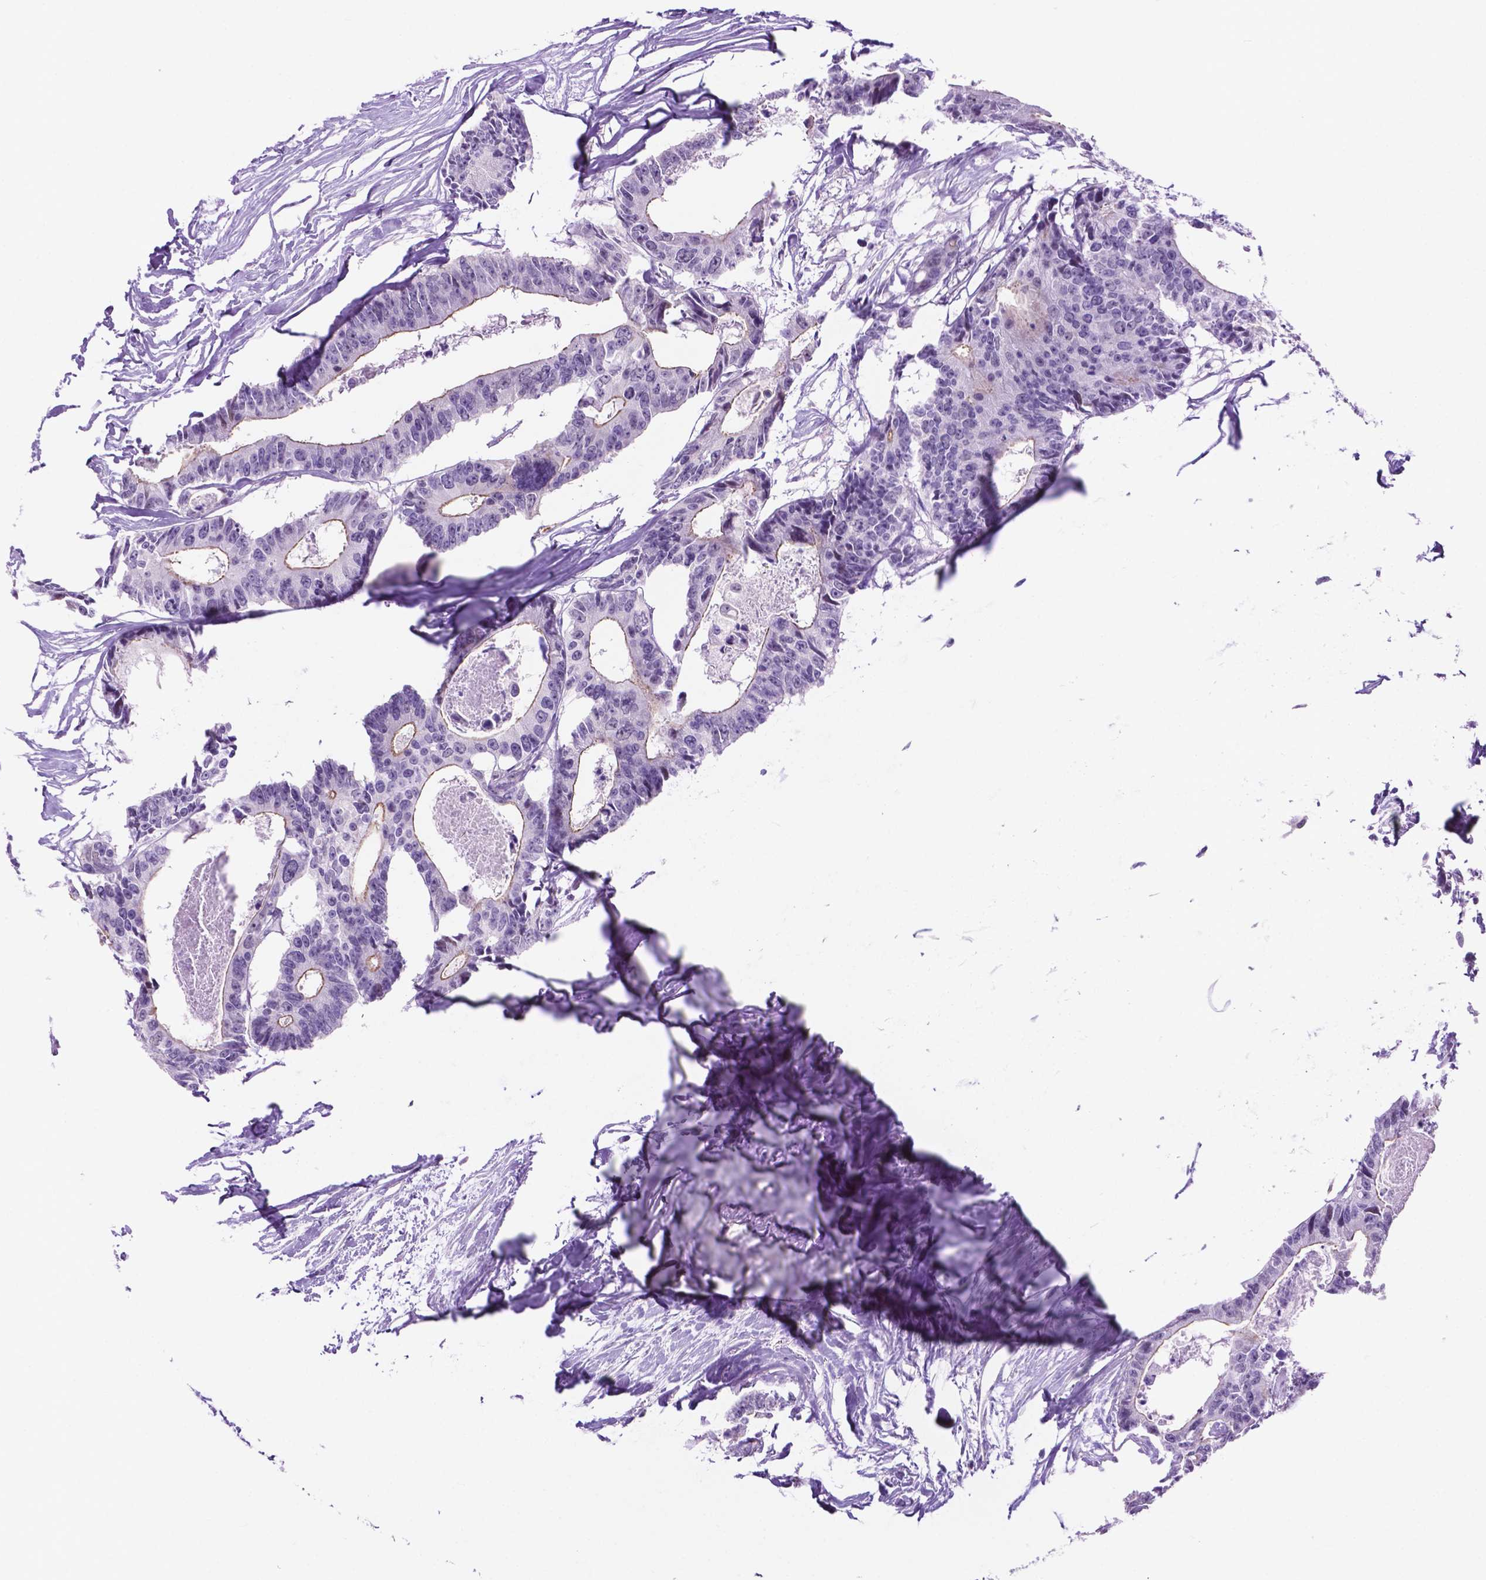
{"staining": {"intensity": "moderate", "quantity": "<25%", "location": "cytoplasmic/membranous"}, "tissue": "colorectal cancer", "cell_type": "Tumor cells", "image_type": "cancer", "snomed": [{"axis": "morphology", "description": "Adenocarcinoma, NOS"}, {"axis": "topography", "description": "Rectum"}], "caption": "About <25% of tumor cells in colorectal cancer (adenocarcinoma) demonstrate moderate cytoplasmic/membranous protein positivity as visualized by brown immunohistochemical staining.", "gene": "ACY3", "patient": {"sex": "male", "age": 57}}